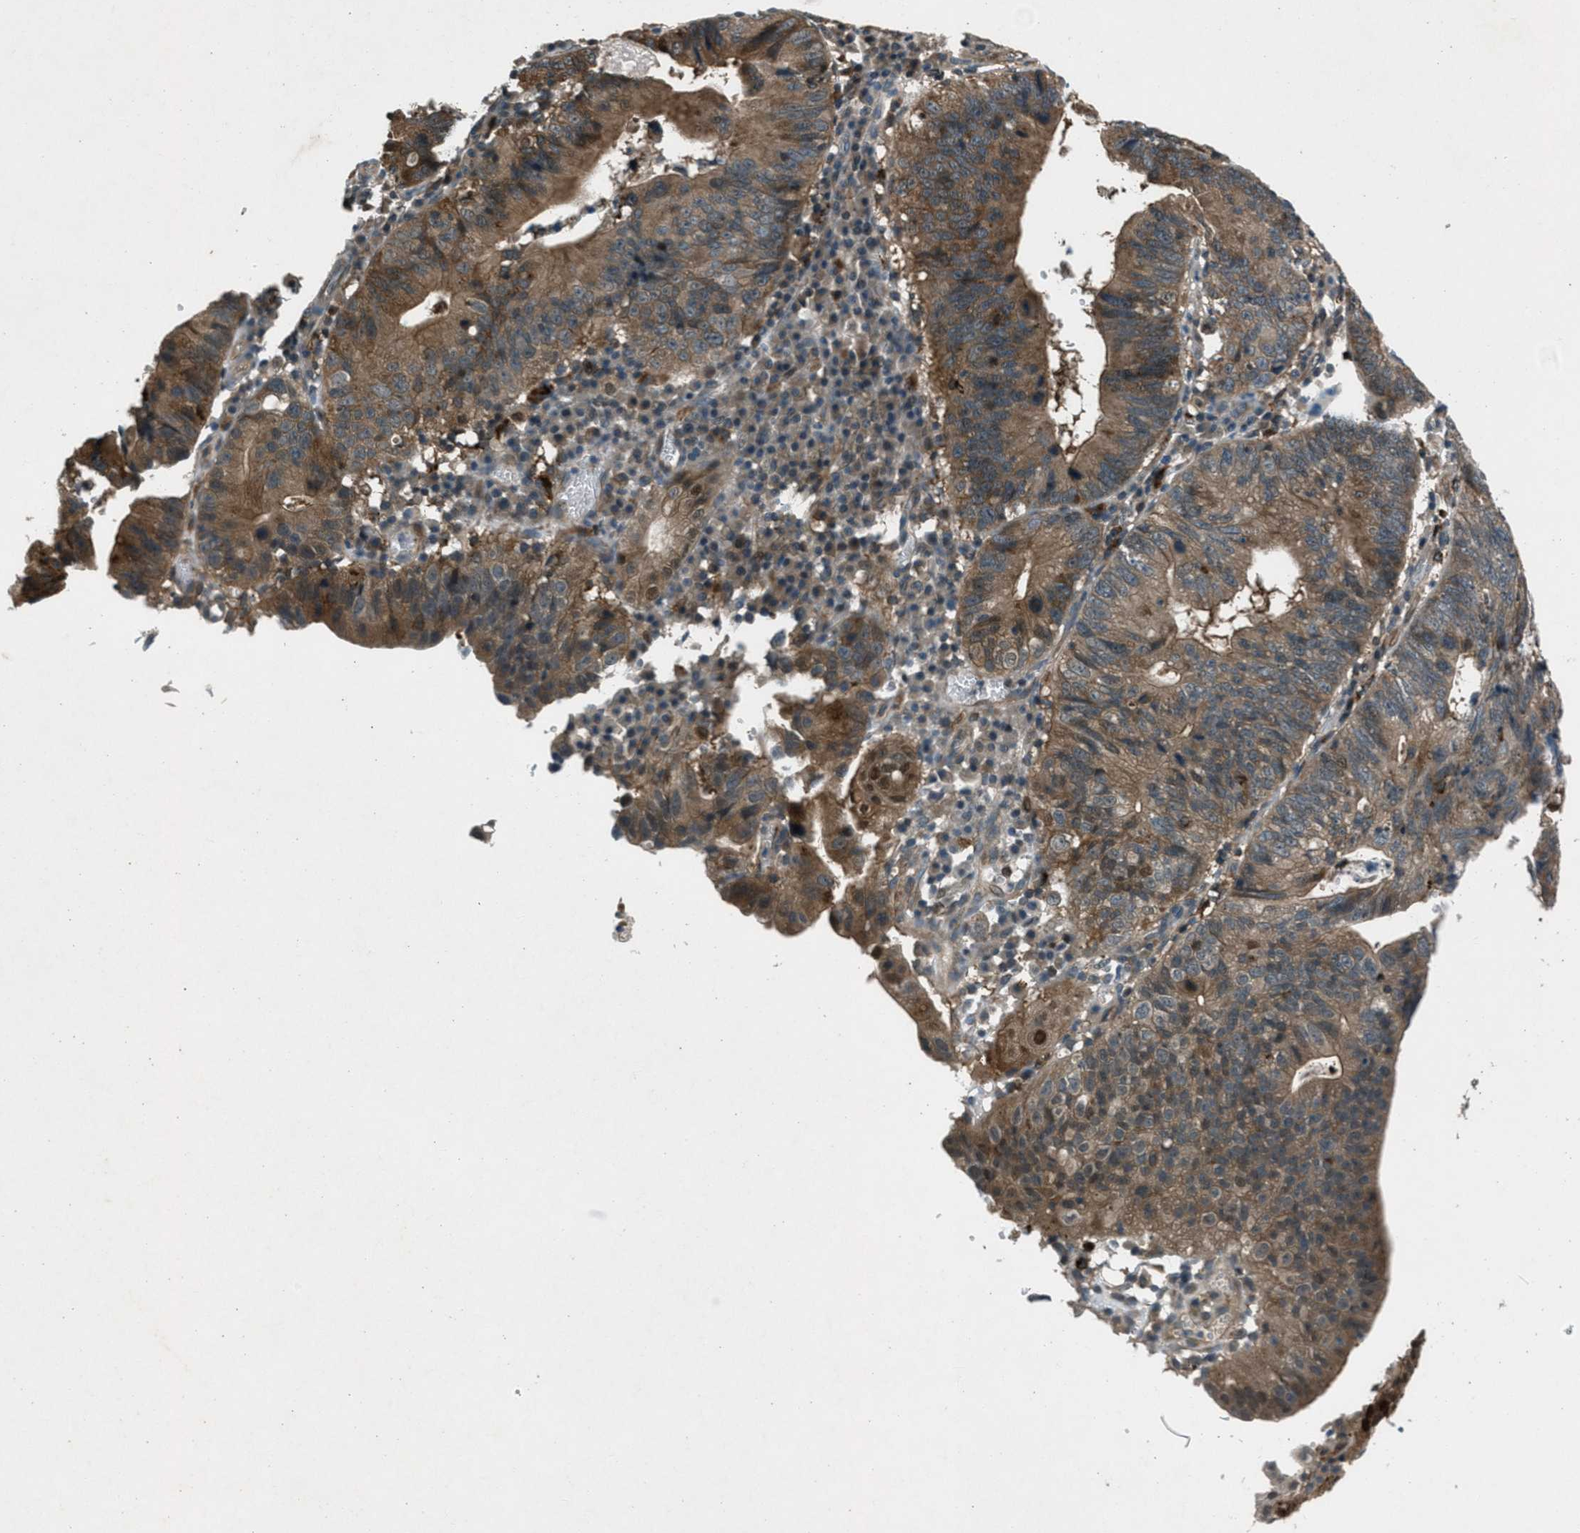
{"staining": {"intensity": "moderate", "quantity": ">75%", "location": "cytoplasmic/membranous"}, "tissue": "stomach cancer", "cell_type": "Tumor cells", "image_type": "cancer", "snomed": [{"axis": "morphology", "description": "Adenocarcinoma, NOS"}, {"axis": "topography", "description": "Stomach"}], "caption": "IHC photomicrograph of stomach adenocarcinoma stained for a protein (brown), which demonstrates medium levels of moderate cytoplasmic/membranous positivity in about >75% of tumor cells.", "gene": "EPSTI1", "patient": {"sex": "male", "age": 59}}